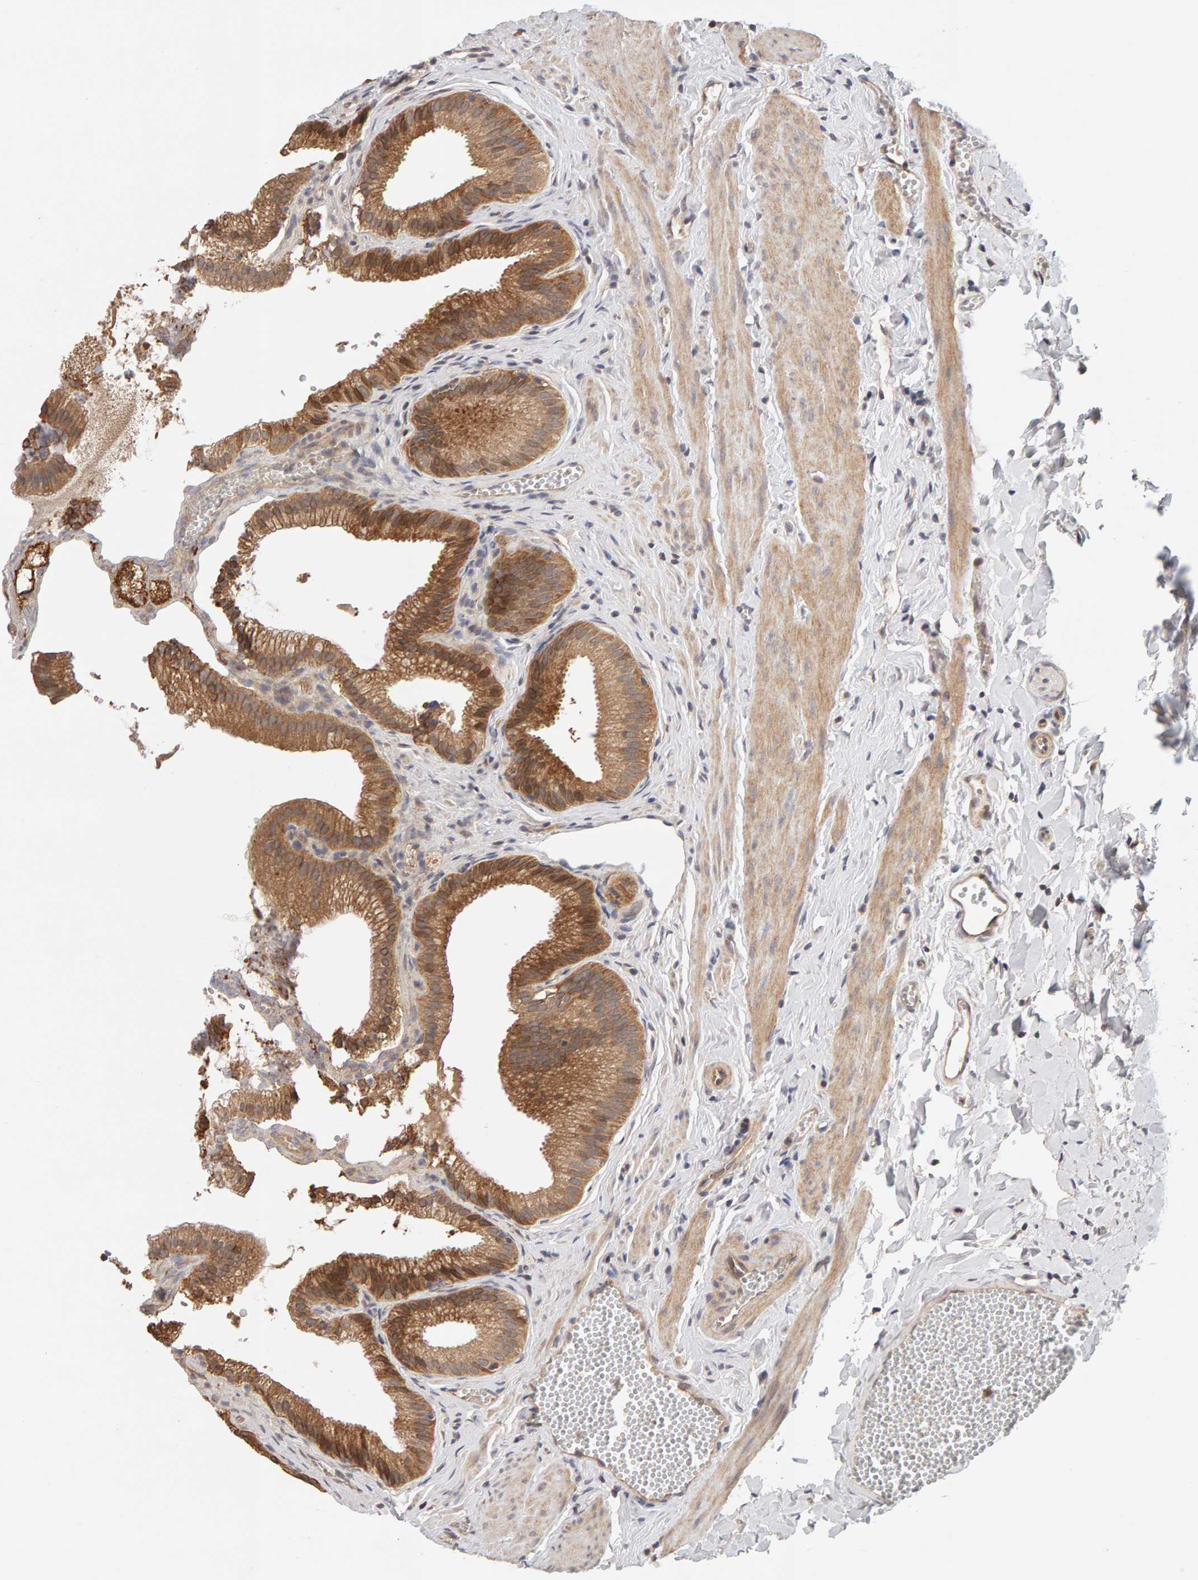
{"staining": {"intensity": "moderate", "quantity": ">75%", "location": "cytoplasmic/membranous"}, "tissue": "gallbladder", "cell_type": "Glandular cells", "image_type": "normal", "snomed": [{"axis": "morphology", "description": "Normal tissue, NOS"}, {"axis": "topography", "description": "Gallbladder"}], "caption": "Benign gallbladder demonstrates moderate cytoplasmic/membranous positivity in approximately >75% of glandular cells The staining is performed using DAB (3,3'-diaminobenzidine) brown chromogen to label protein expression. The nuclei are counter-stained blue using hematoxylin..", "gene": "DNAJC7", "patient": {"sex": "male", "age": 38}}